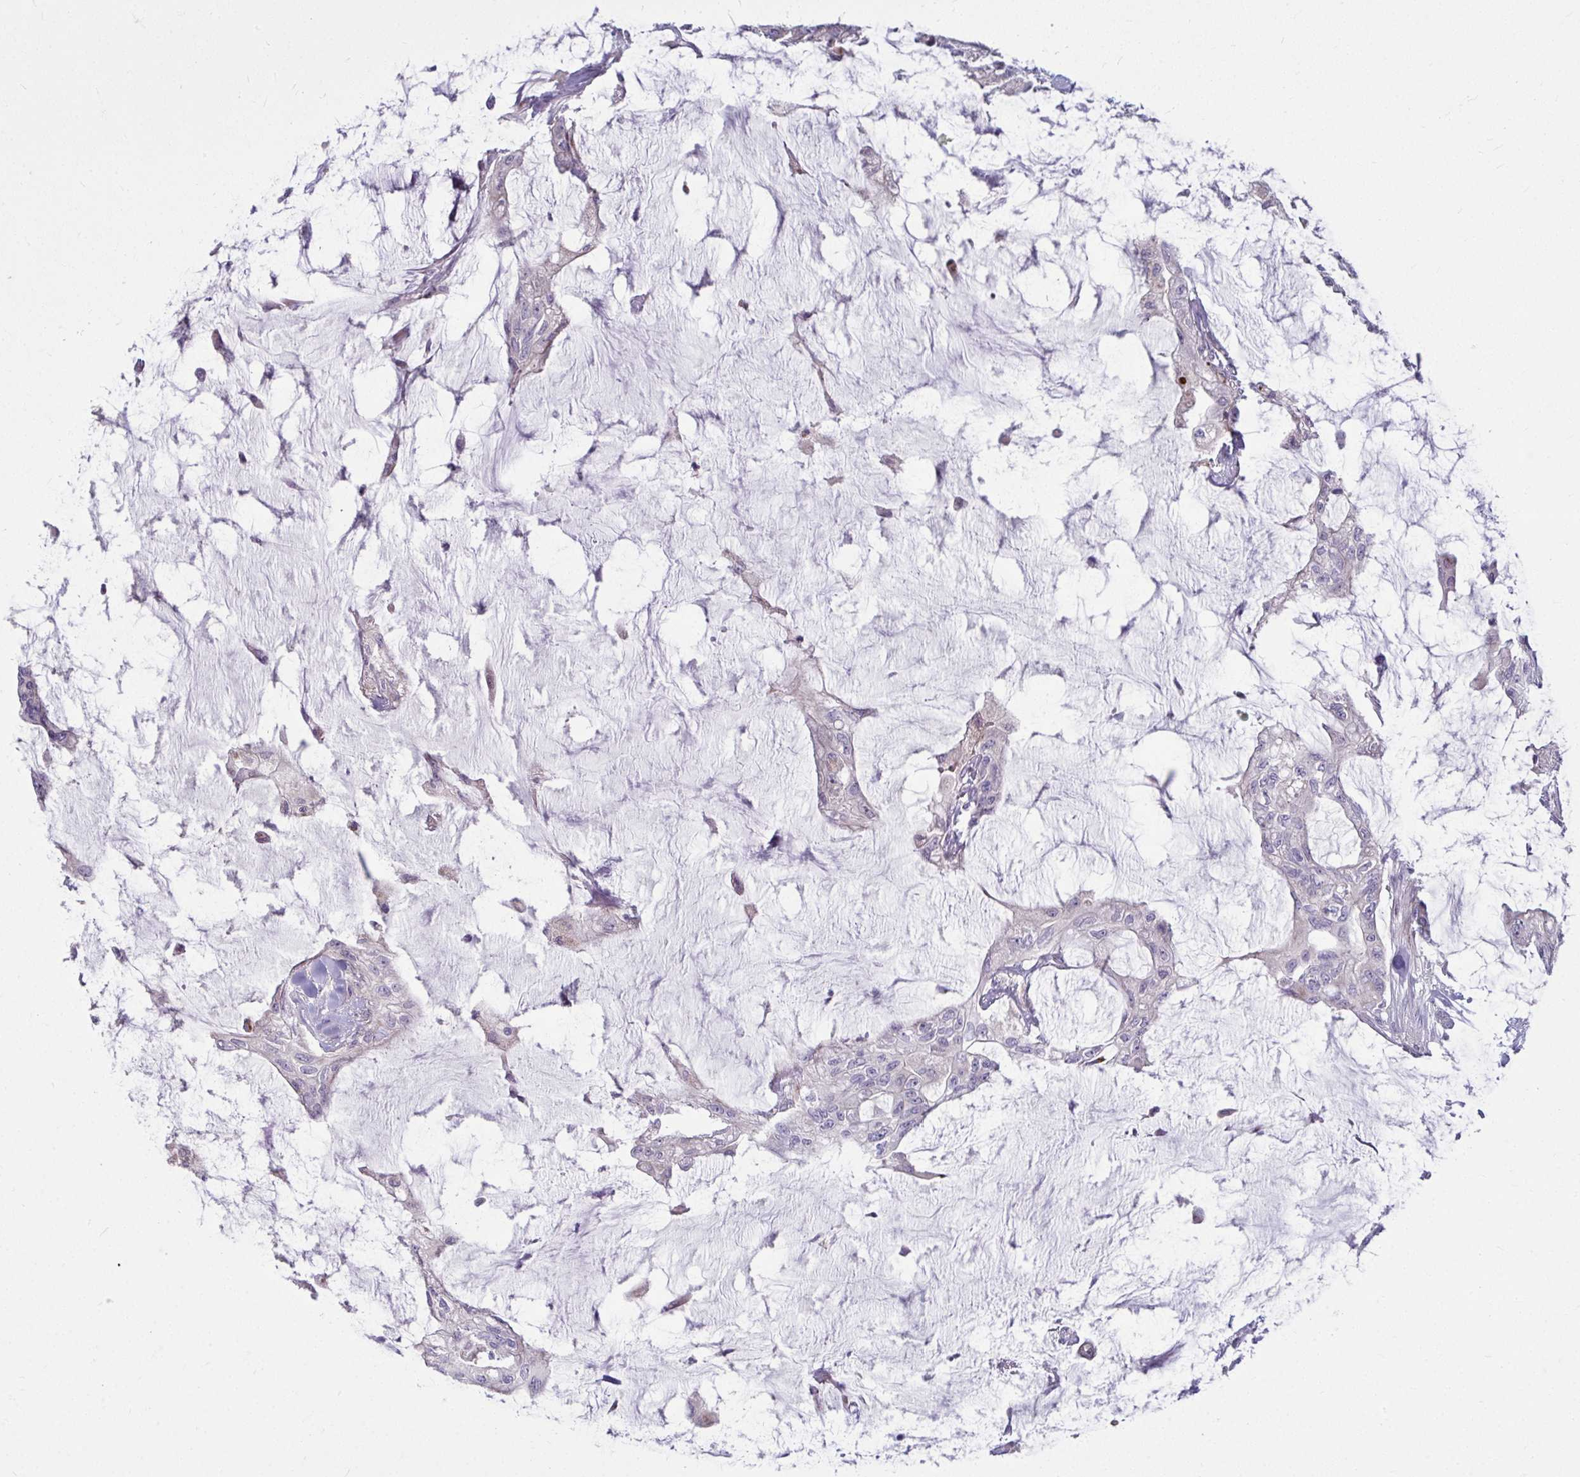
{"staining": {"intensity": "negative", "quantity": "none", "location": "none"}, "tissue": "colorectal cancer", "cell_type": "Tumor cells", "image_type": "cancer", "snomed": [{"axis": "morphology", "description": "Adenocarcinoma, NOS"}, {"axis": "topography", "description": "Rectum"}], "caption": "This is an IHC micrograph of colorectal cancer (adenocarcinoma). There is no positivity in tumor cells.", "gene": "SLC14A1", "patient": {"sex": "female", "age": 59}}